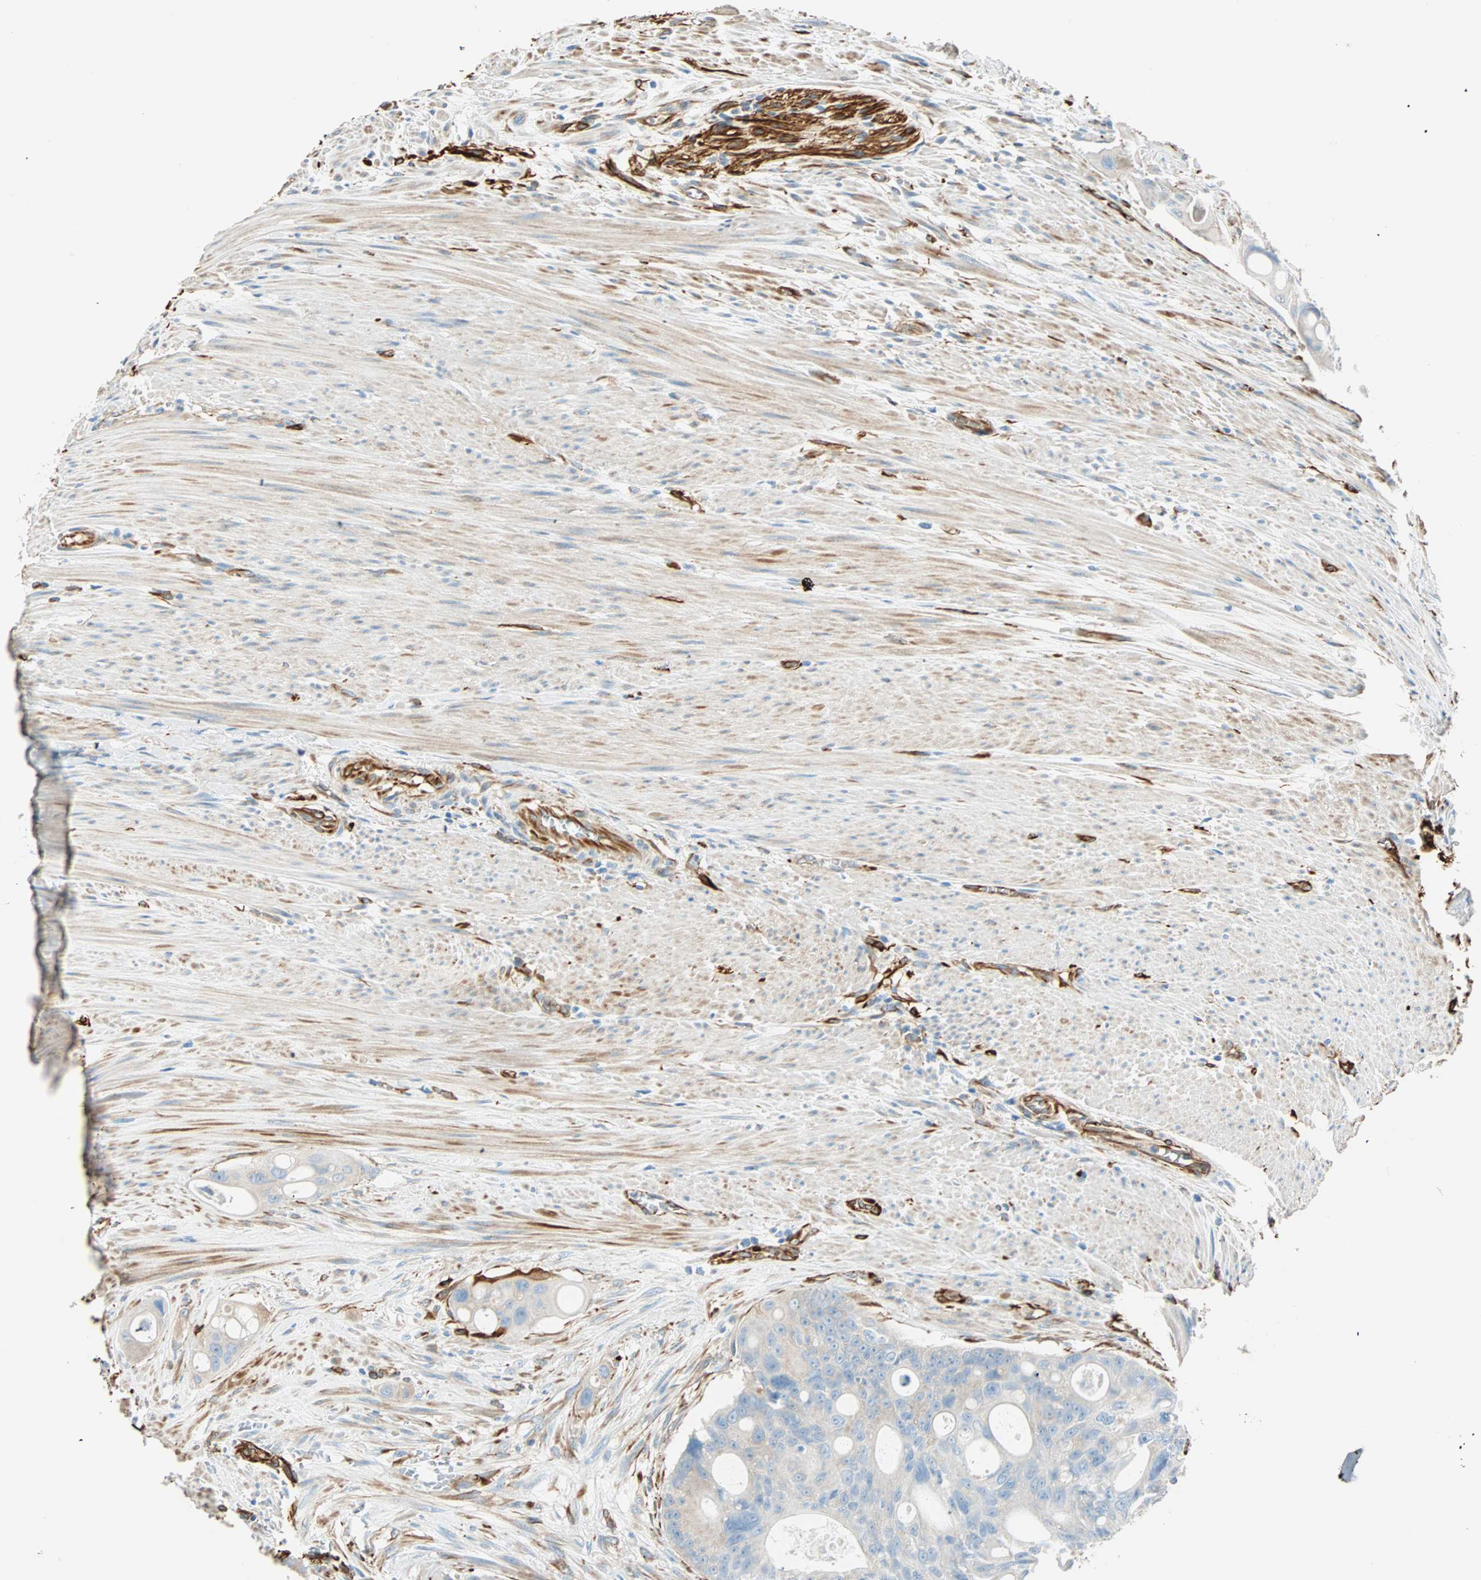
{"staining": {"intensity": "negative", "quantity": "none", "location": "none"}, "tissue": "colorectal cancer", "cell_type": "Tumor cells", "image_type": "cancer", "snomed": [{"axis": "morphology", "description": "Adenocarcinoma, NOS"}, {"axis": "topography", "description": "Colon"}], "caption": "The photomicrograph reveals no staining of tumor cells in colorectal cancer (adenocarcinoma).", "gene": "NES", "patient": {"sex": "female", "age": 57}}